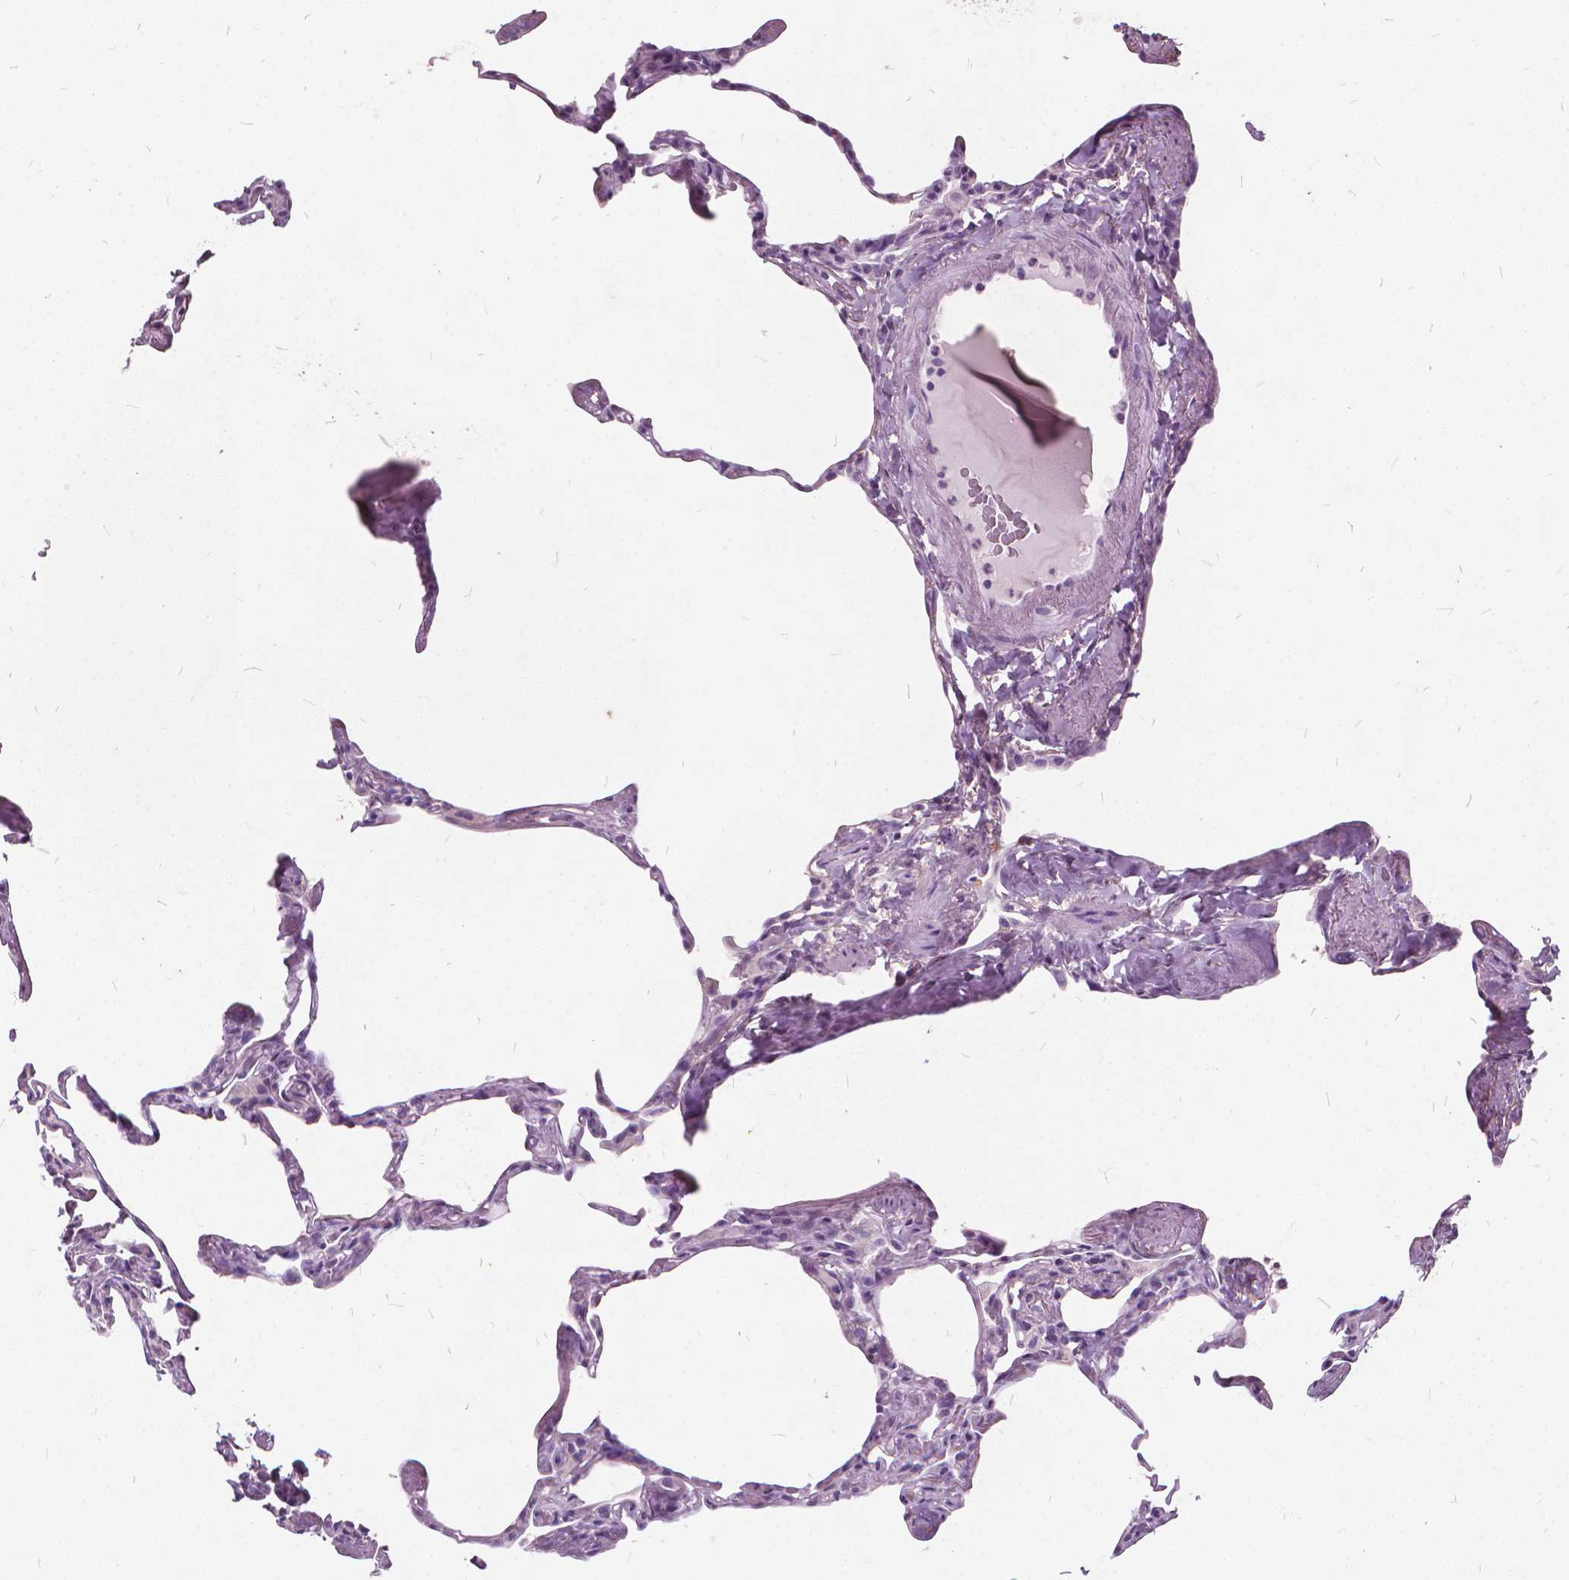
{"staining": {"intensity": "negative", "quantity": "none", "location": "none"}, "tissue": "lung", "cell_type": "Alveolar cells", "image_type": "normal", "snomed": [{"axis": "morphology", "description": "Normal tissue, NOS"}, {"axis": "topography", "description": "Lung"}], "caption": "High power microscopy micrograph of an IHC photomicrograph of unremarkable lung, revealing no significant positivity in alveolar cells.", "gene": "DNM1", "patient": {"sex": "male", "age": 65}}